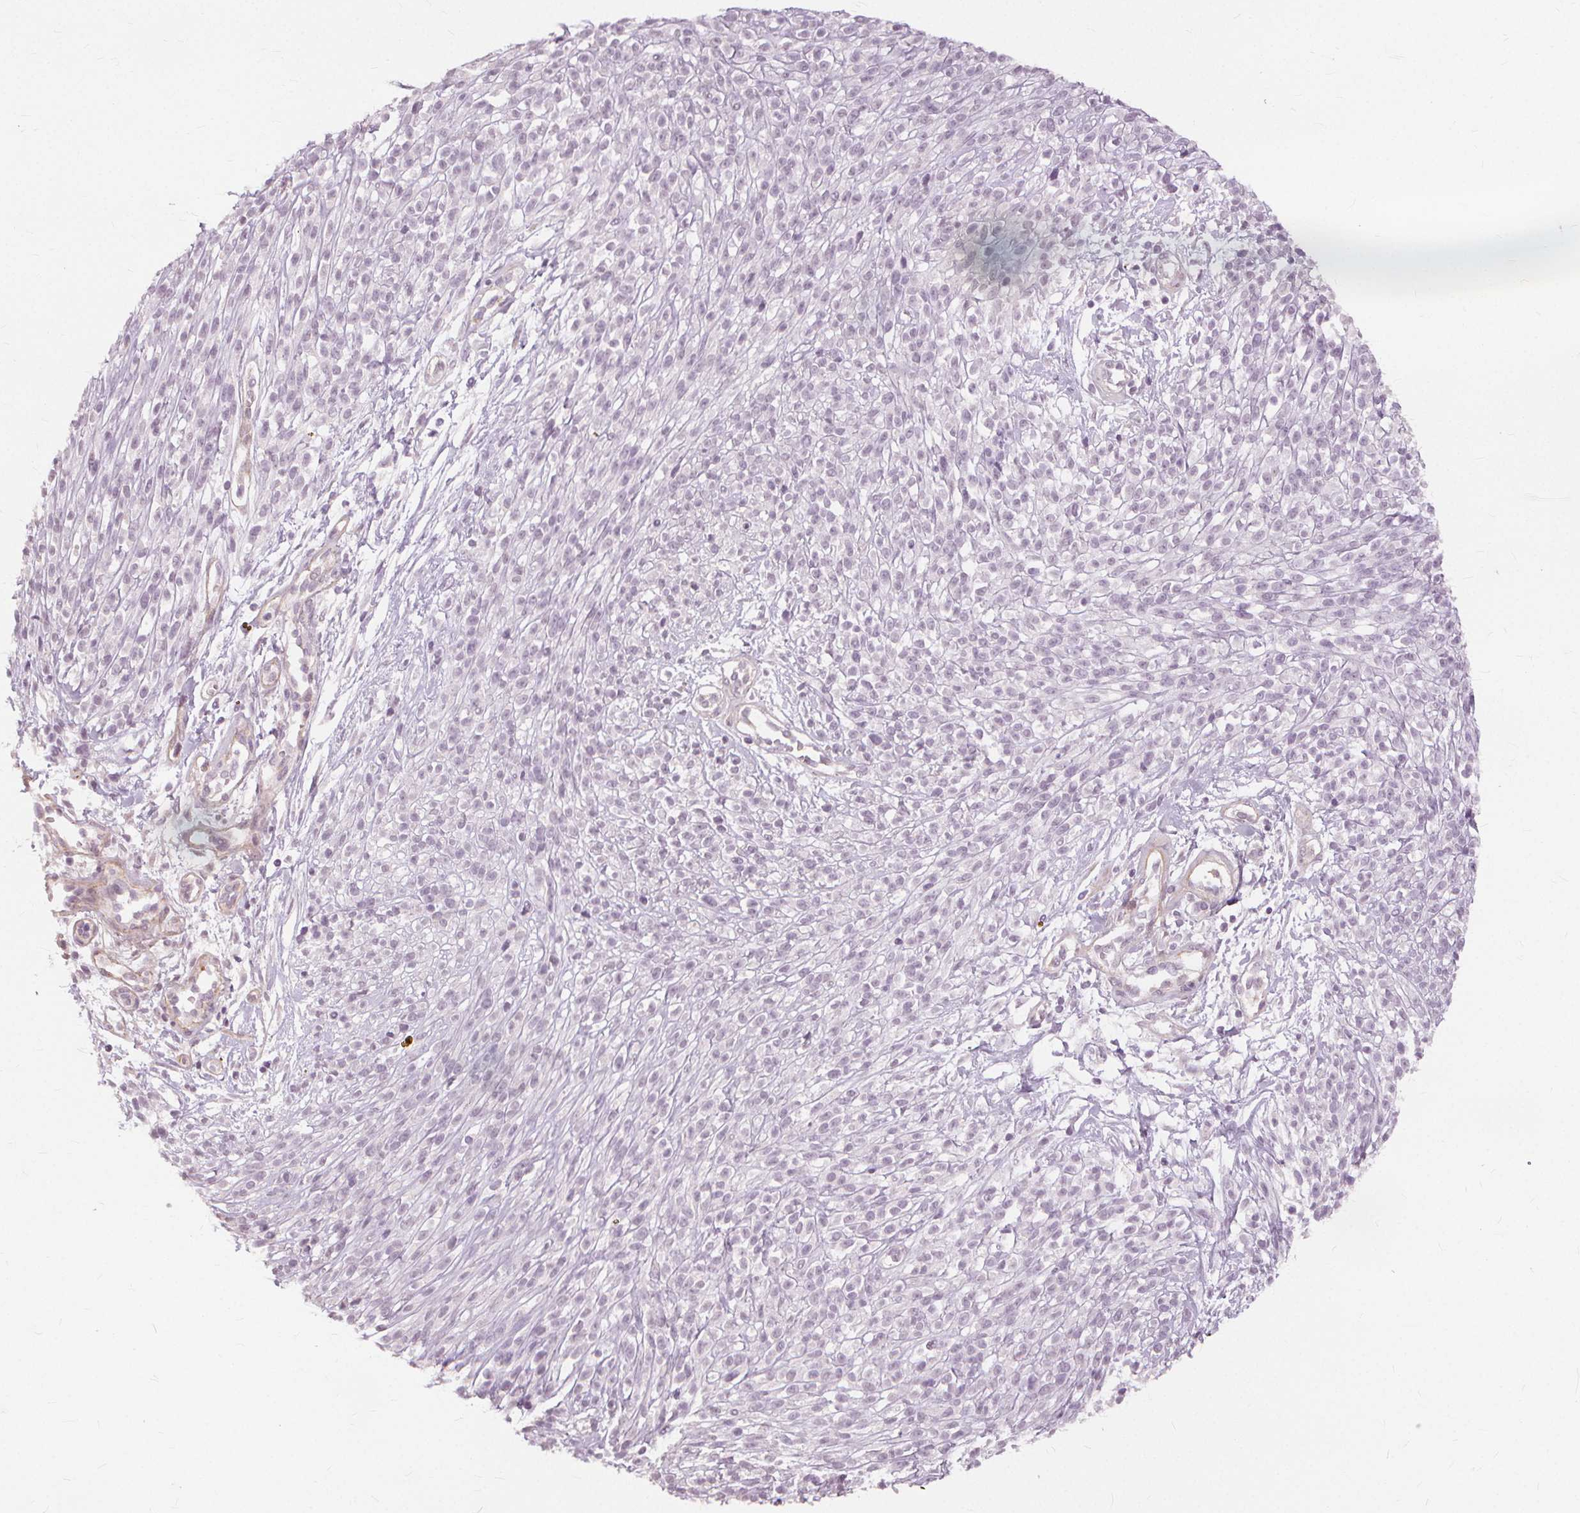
{"staining": {"intensity": "negative", "quantity": "none", "location": "none"}, "tissue": "melanoma", "cell_type": "Tumor cells", "image_type": "cancer", "snomed": [{"axis": "morphology", "description": "Malignant melanoma, NOS"}, {"axis": "topography", "description": "Skin"}, {"axis": "topography", "description": "Skin of trunk"}], "caption": "Immunohistochemistry (IHC) histopathology image of human melanoma stained for a protein (brown), which demonstrates no expression in tumor cells.", "gene": "SFTPD", "patient": {"sex": "male", "age": 74}}